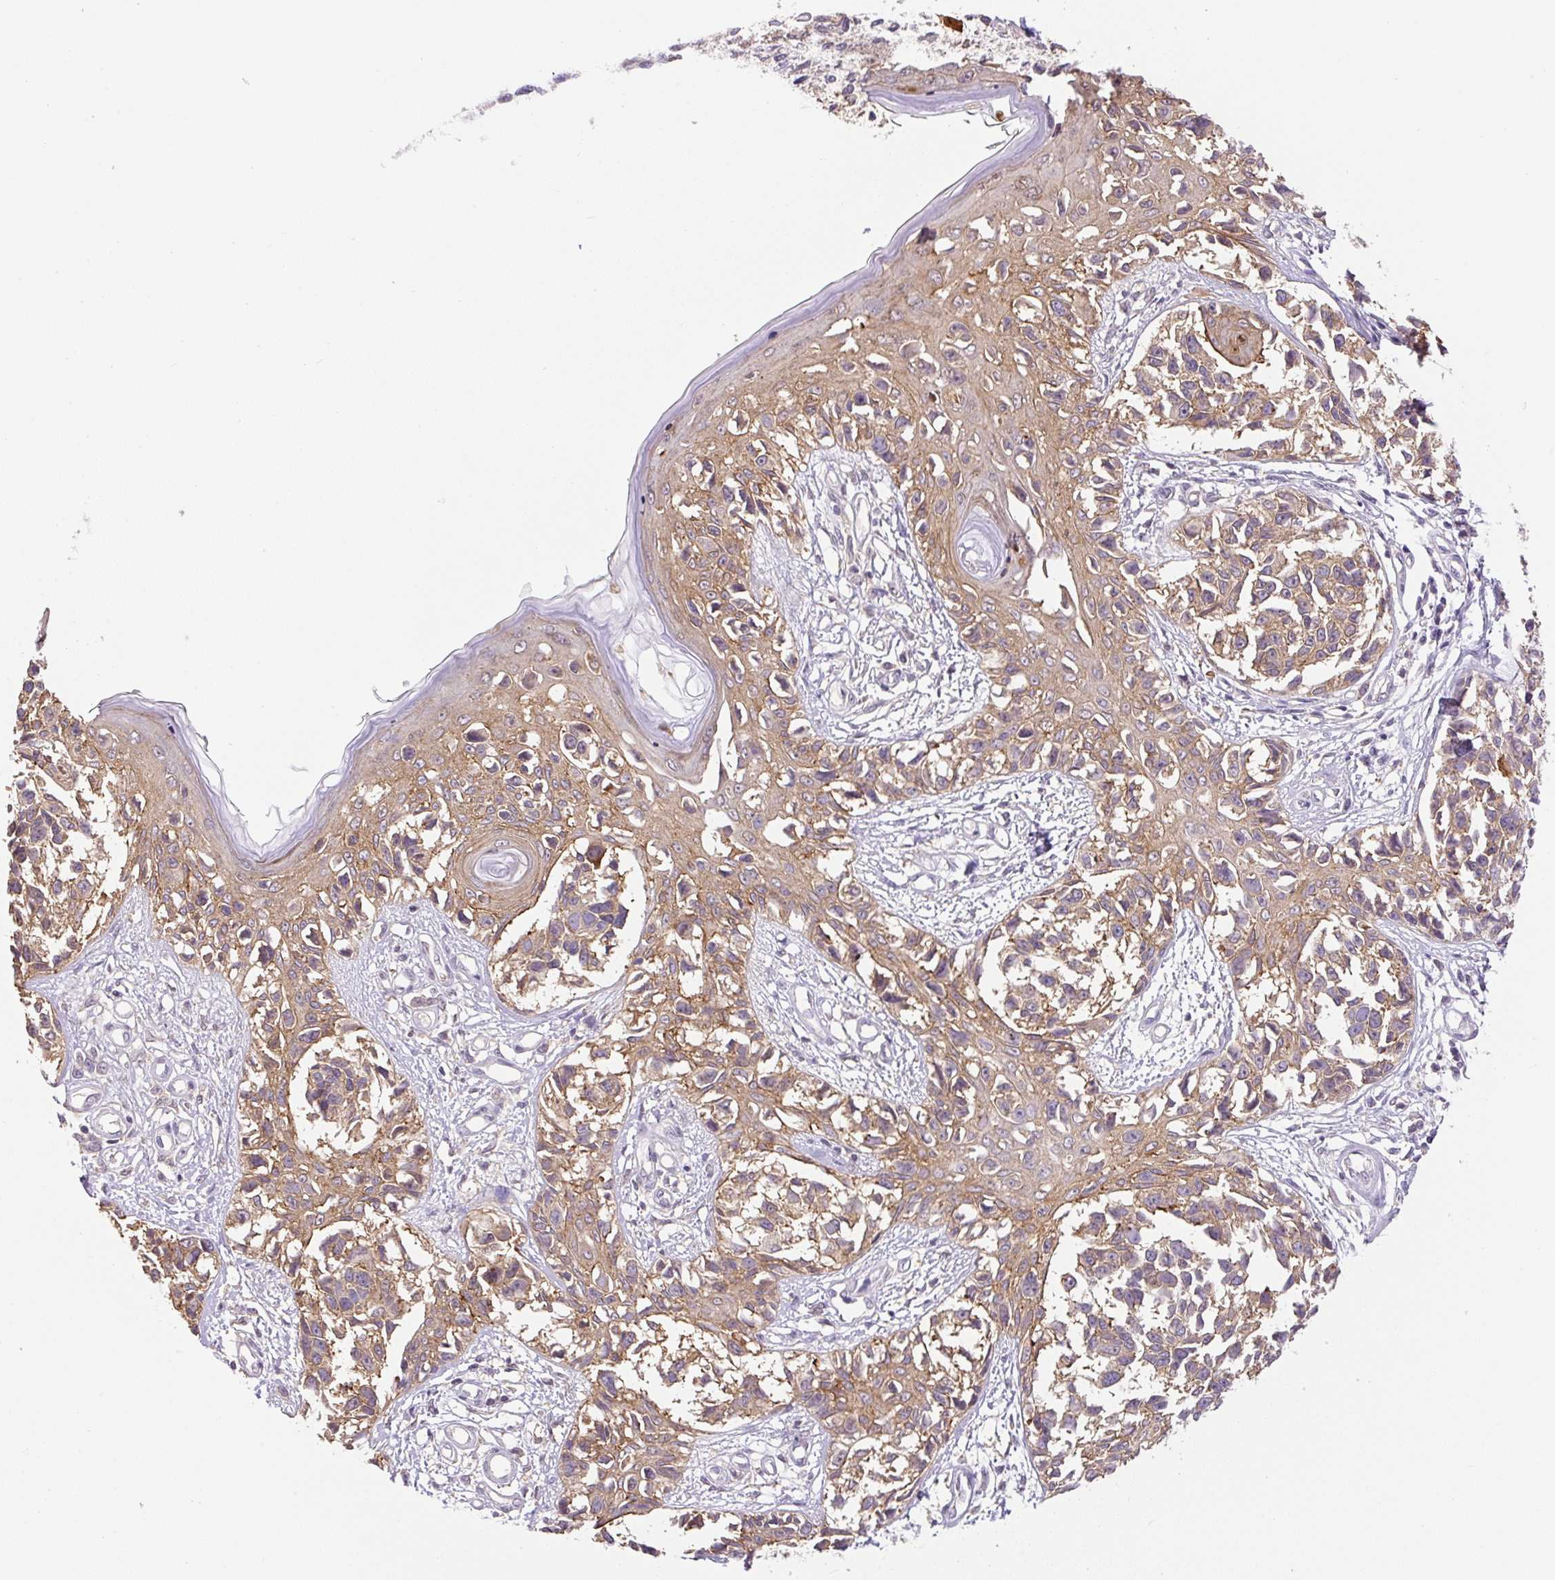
{"staining": {"intensity": "moderate", "quantity": ">75%", "location": "cytoplasmic/membranous"}, "tissue": "melanoma", "cell_type": "Tumor cells", "image_type": "cancer", "snomed": [{"axis": "morphology", "description": "Malignant melanoma, NOS"}, {"axis": "topography", "description": "Skin"}], "caption": "Protein staining of malignant melanoma tissue shows moderate cytoplasmic/membranous staining in approximately >75% of tumor cells. The staining is performed using DAB brown chromogen to label protein expression. The nuclei are counter-stained blue using hematoxylin.", "gene": "COX8A", "patient": {"sex": "male", "age": 73}}